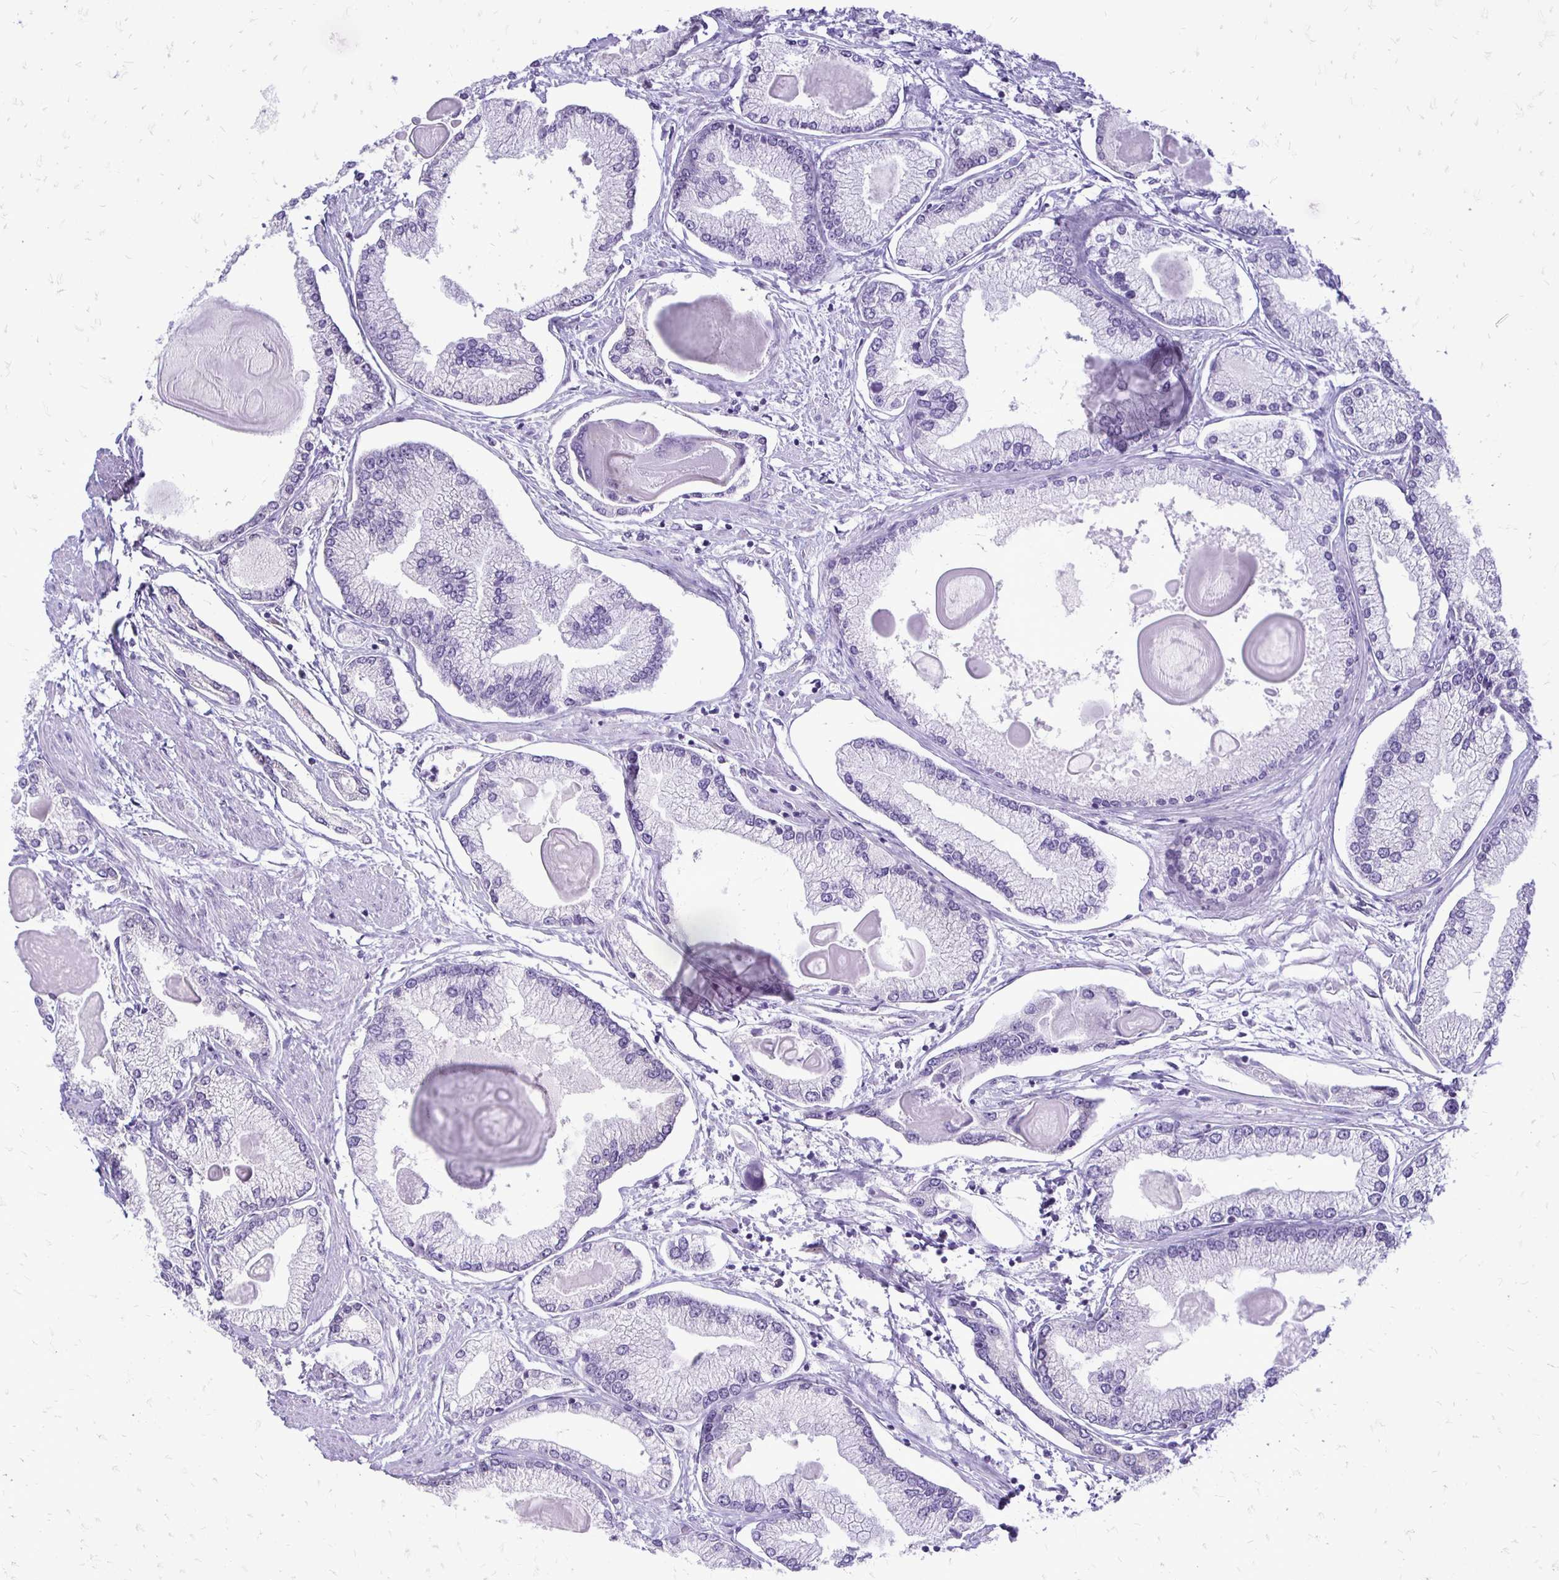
{"staining": {"intensity": "negative", "quantity": "none", "location": "none"}, "tissue": "prostate cancer", "cell_type": "Tumor cells", "image_type": "cancer", "snomed": [{"axis": "morphology", "description": "Adenocarcinoma, High grade"}, {"axis": "topography", "description": "Prostate"}], "caption": "IHC micrograph of neoplastic tissue: human prostate cancer (adenocarcinoma (high-grade)) stained with DAB (3,3'-diaminobenzidine) displays no significant protein positivity in tumor cells.", "gene": "EPYC", "patient": {"sex": "male", "age": 68}}